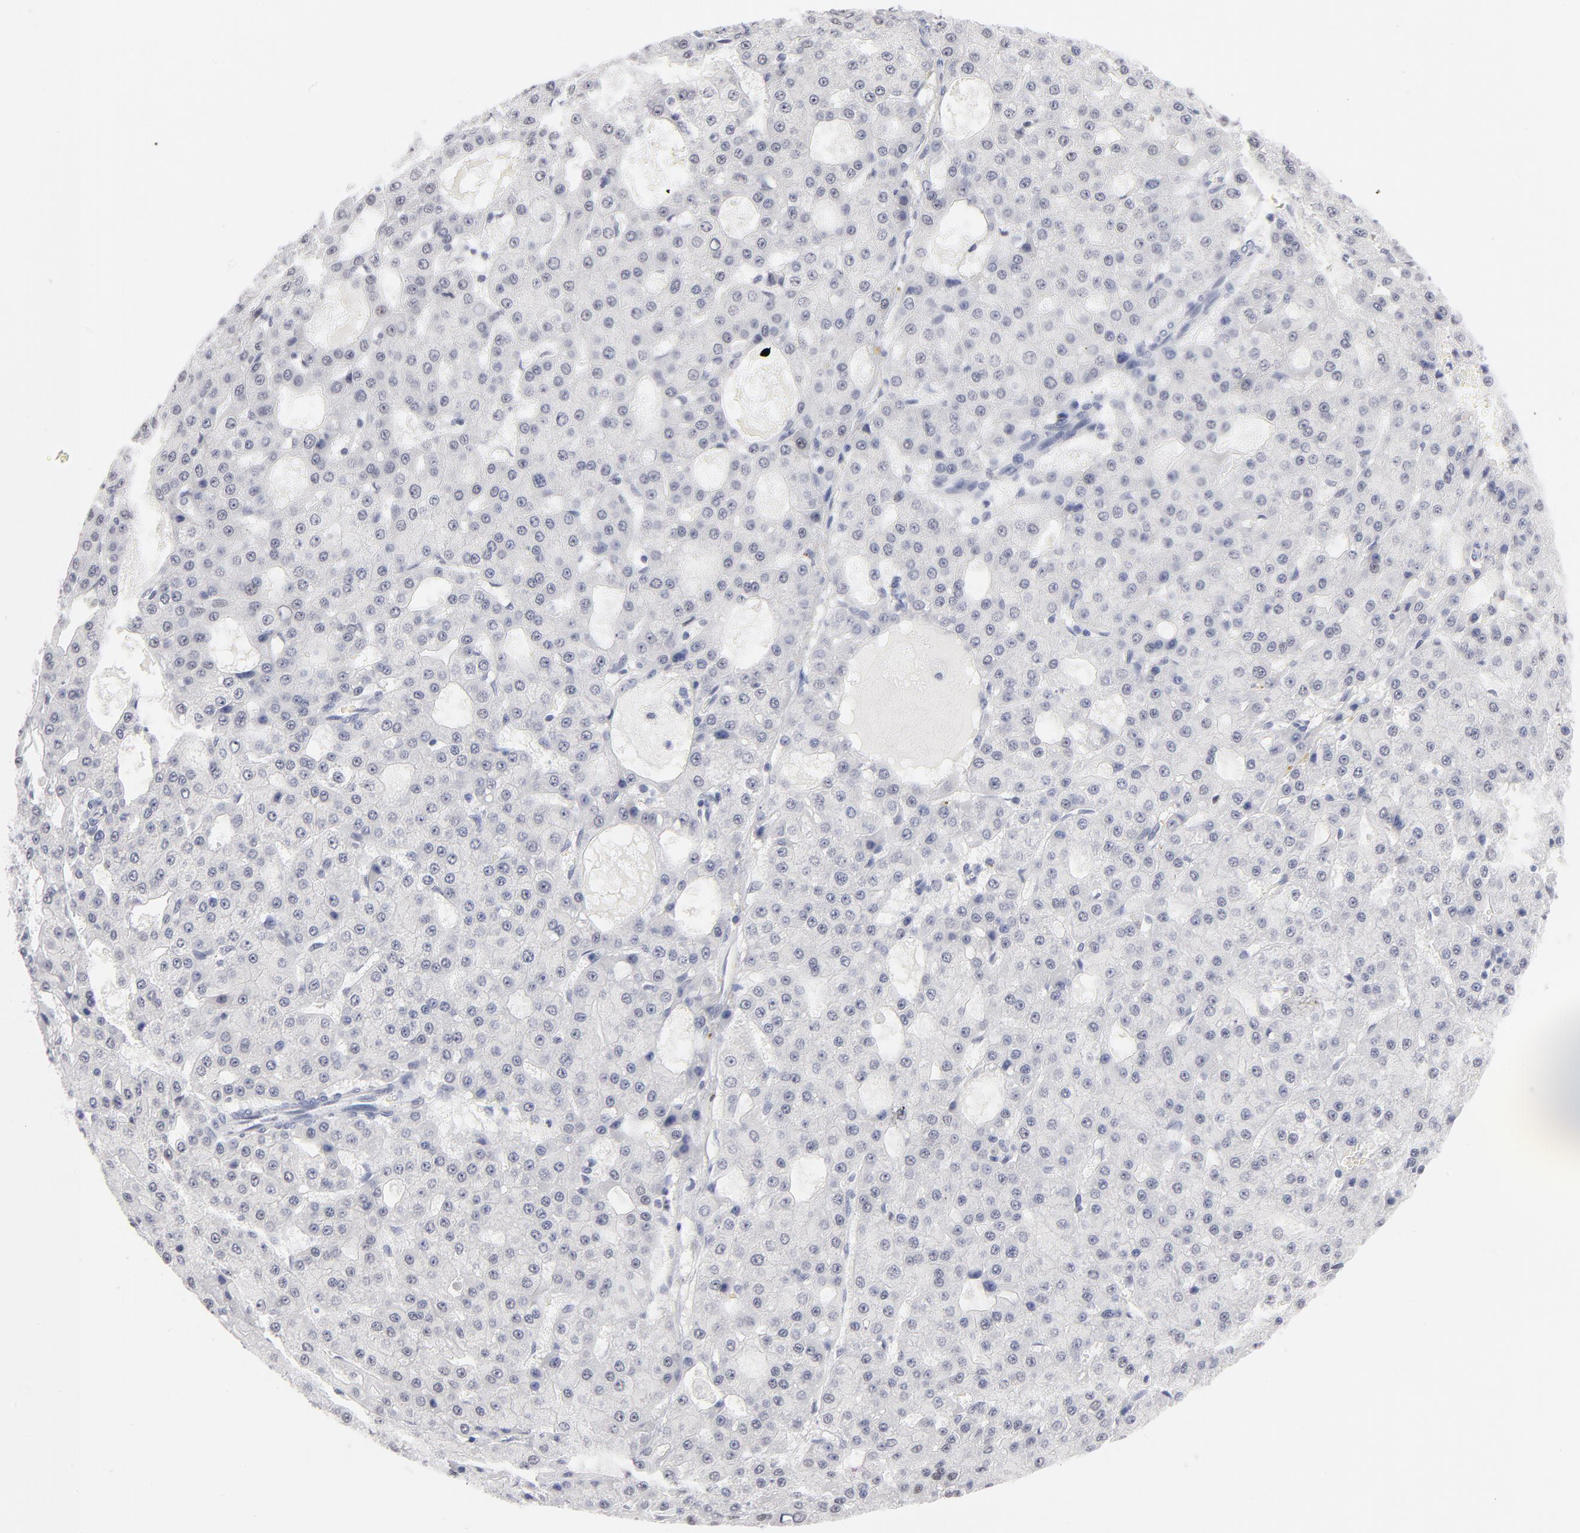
{"staining": {"intensity": "negative", "quantity": "none", "location": "none"}, "tissue": "liver cancer", "cell_type": "Tumor cells", "image_type": "cancer", "snomed": [{"axis": "morphology", "description": "Carcinoma, Hepatocellular, NOS"}, {"axis": "topography", "description": "Liver"}], "caption": "High power microscopy photomicrograph of an immunohistochemistry (IHC) micrograph of liver hepatocellular carcinoma, revealing no significant staining in tumor cells.", "gene": "KHNYN", "patient": {"sex": "male", "age": 47}}